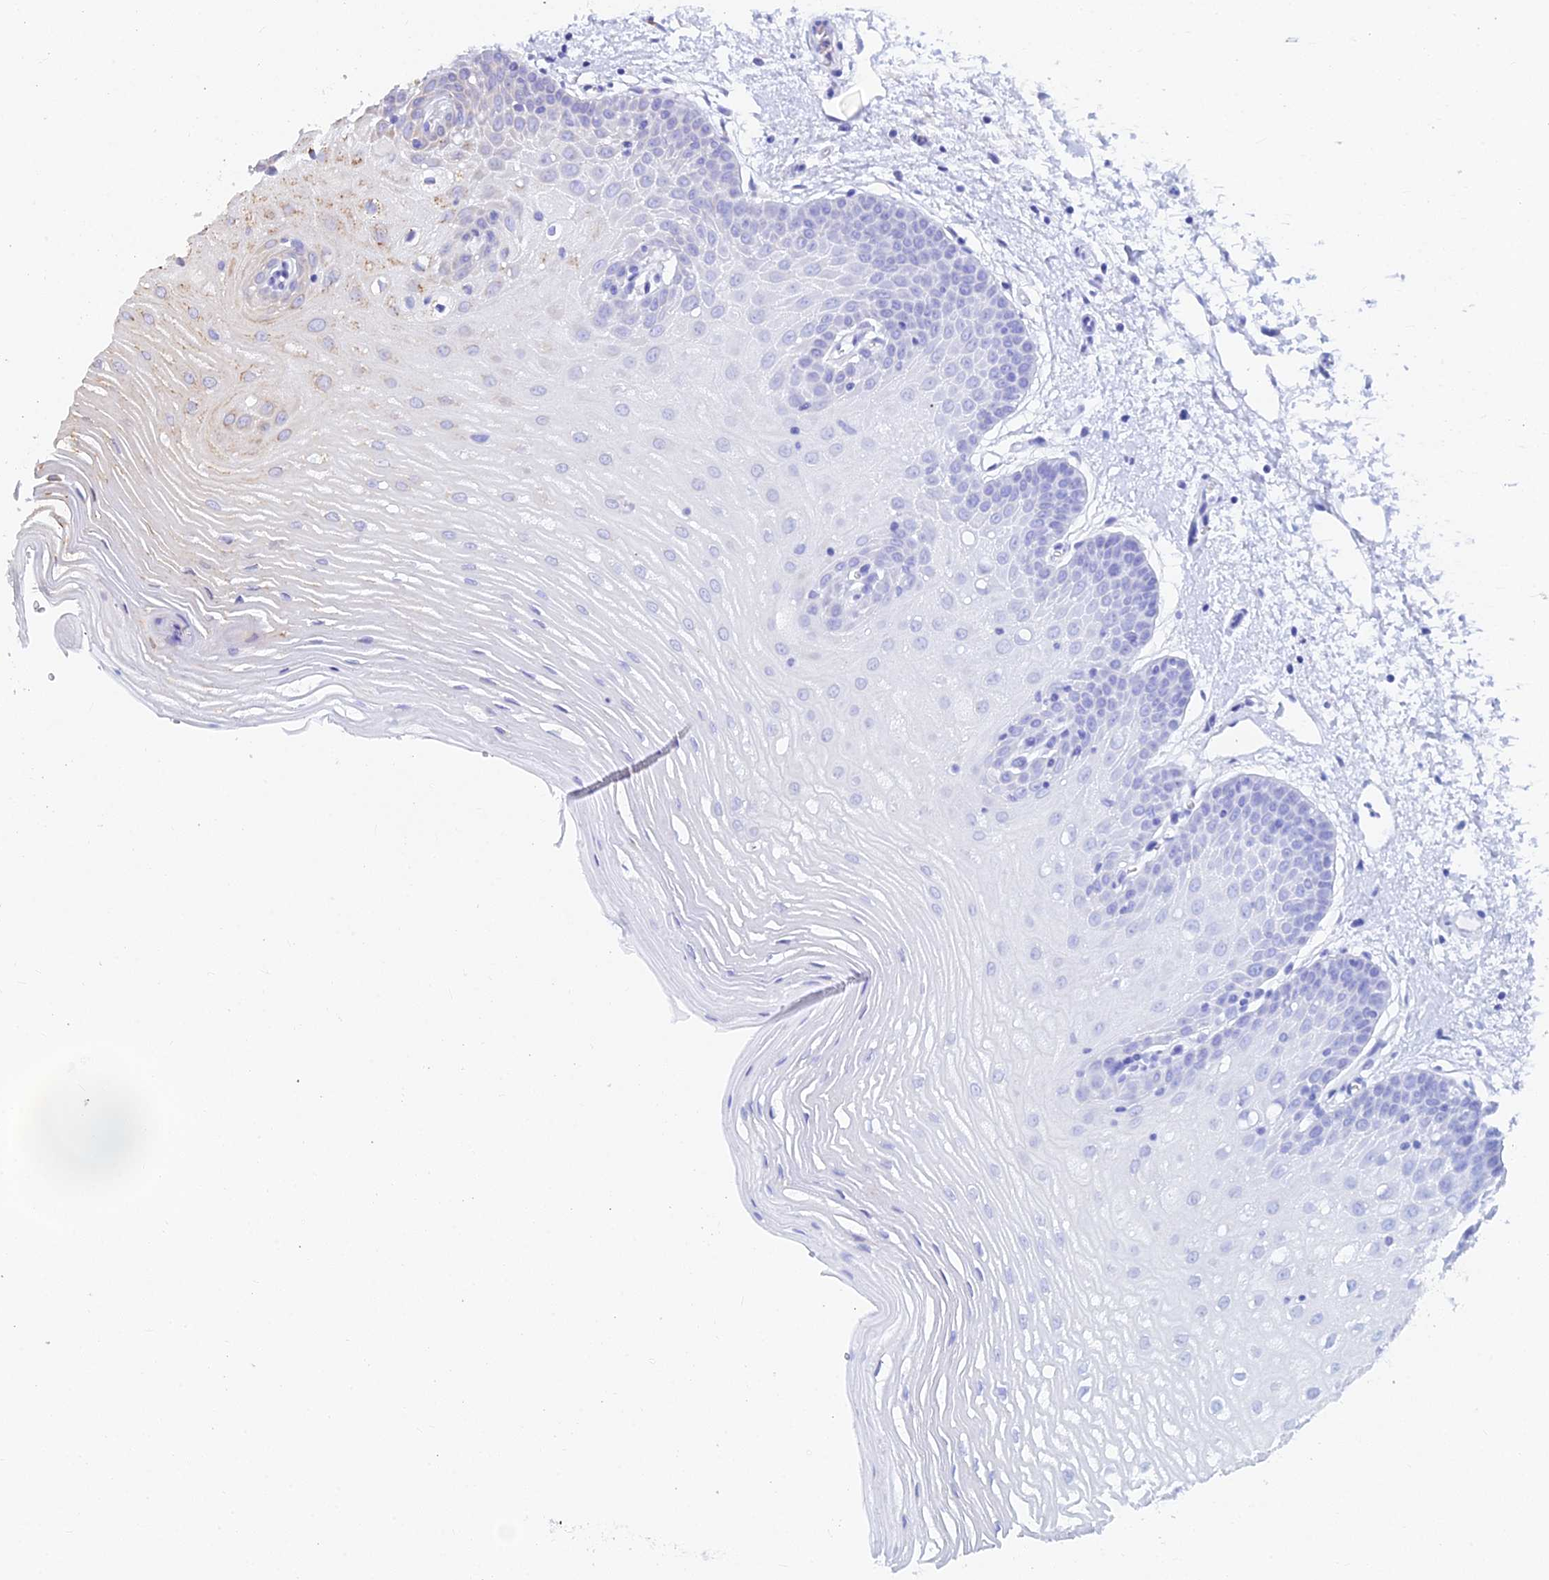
{"staining": {"intensity": "negative", "quantity": "none", "location": "none"}, "tissue": "oral mucosa", "cell_type": "Squamous epithelial cells", "image_type": "normal", "snomed": [{"axis": "morphology", "description": "Normal tissue, NOS"}, {"axis": "topography", "description": "Oral tissue"}, {"axis": "topography", "description": "Tounge, NOS"}], "caption": "Immunohistochemistry (IHC) histopathology image of normal oral mucosa stained for a protein (brown), which exhibits no staining in squamous epithelial cells.", "gene": "CCT6A", "patient": {"sex": "female", "age": 73}}